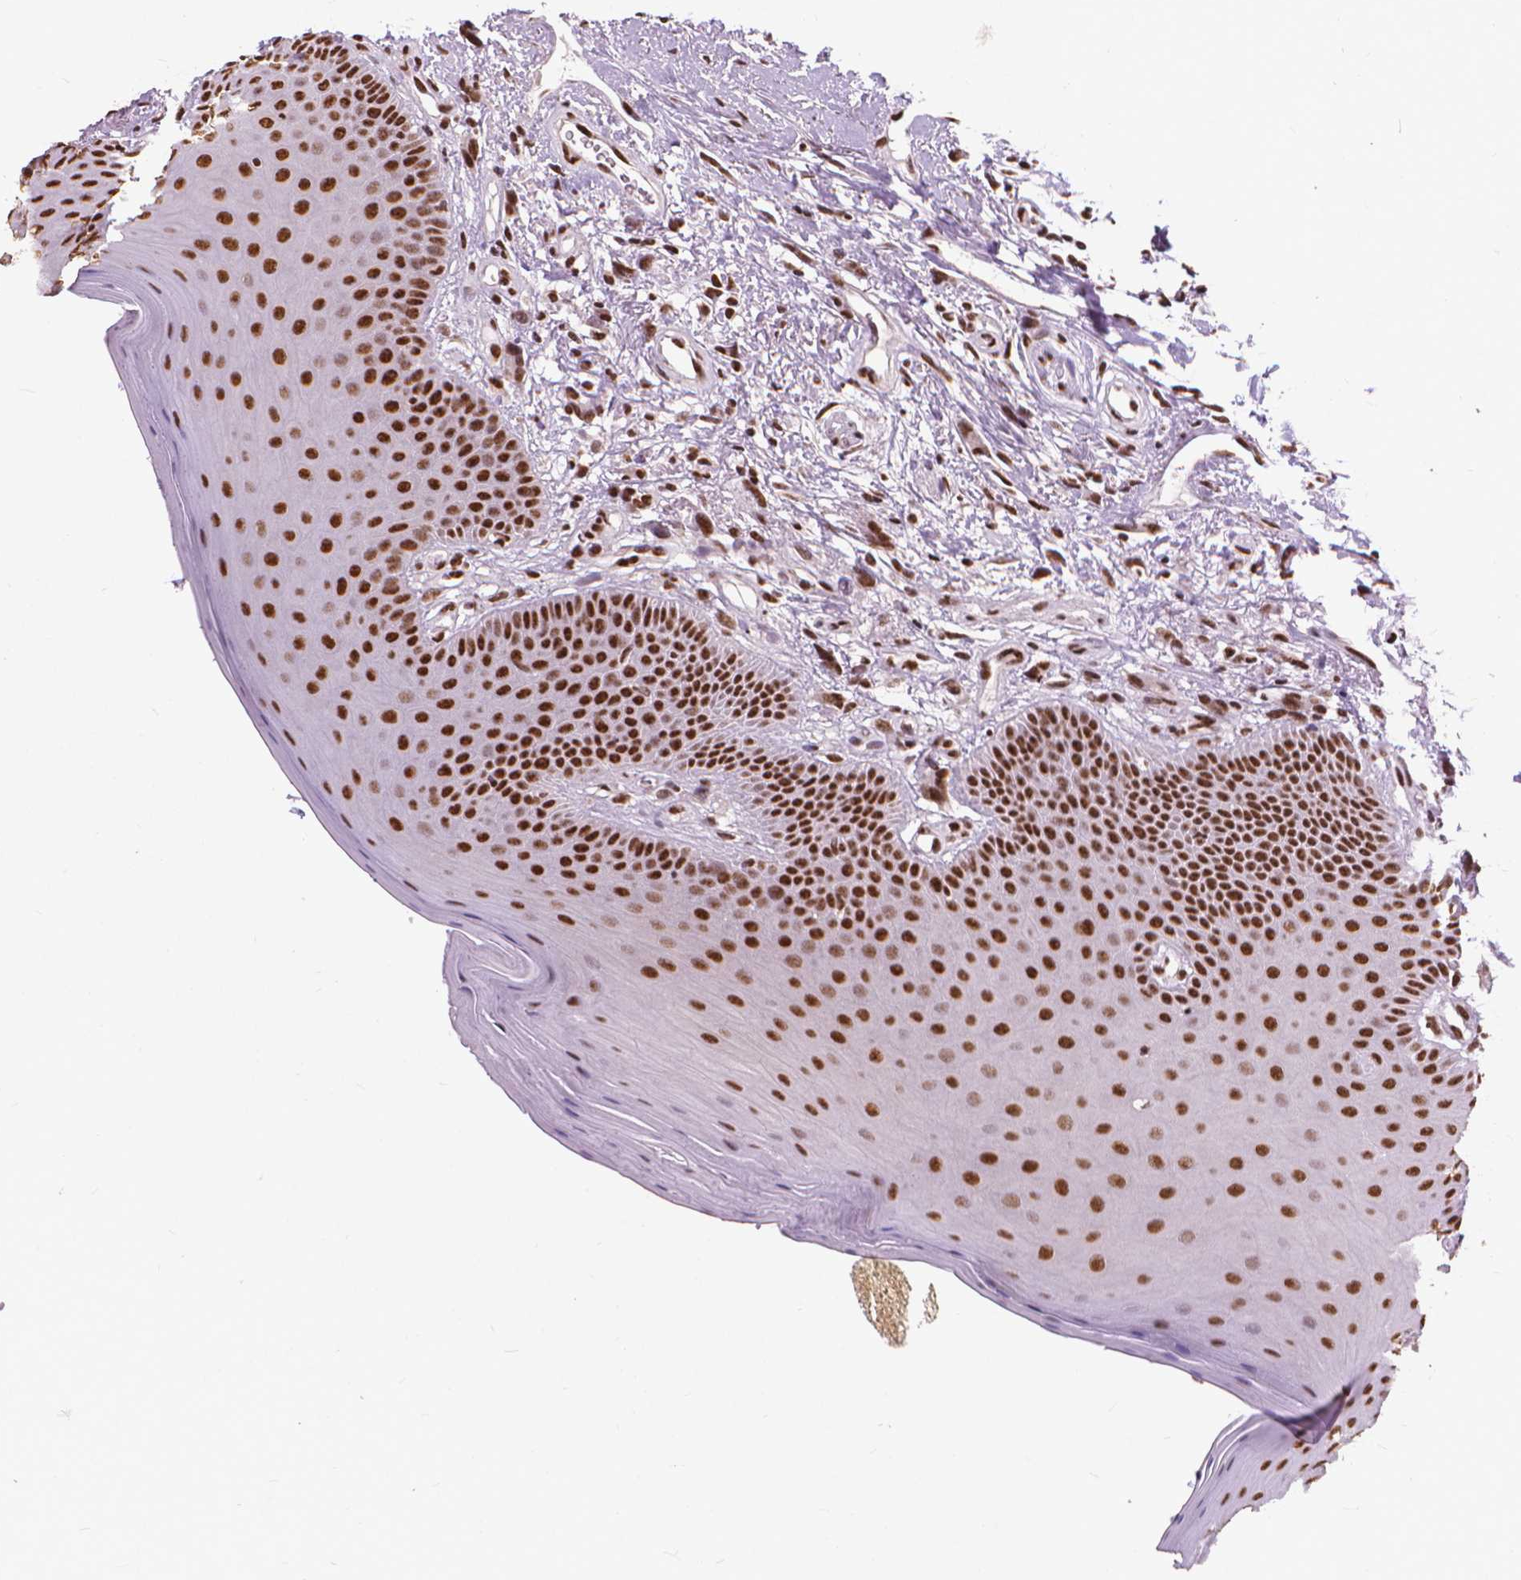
{"staining": {"intensity": "moderate", "quantity": ">75%", "location": "nuclear"}, "tissue": "oral mucosa", "cell_type": "Squamous epithelial cells", "image_type": "normal", "snomed": [{"axis": "morphology", "description": "Normal tissue, NOS"}, {"axis": "morphology", "description": "Normal morphology"}, {"axis": "topography", "description": "Oral tissue"}], "caption": "Moderate nuclear positivity is appreciated in about >75% of squamous epithelial cells in benign oral mucosa.", "gene": "AKAP8", "patient": {"sex": "female", "age": 76}}